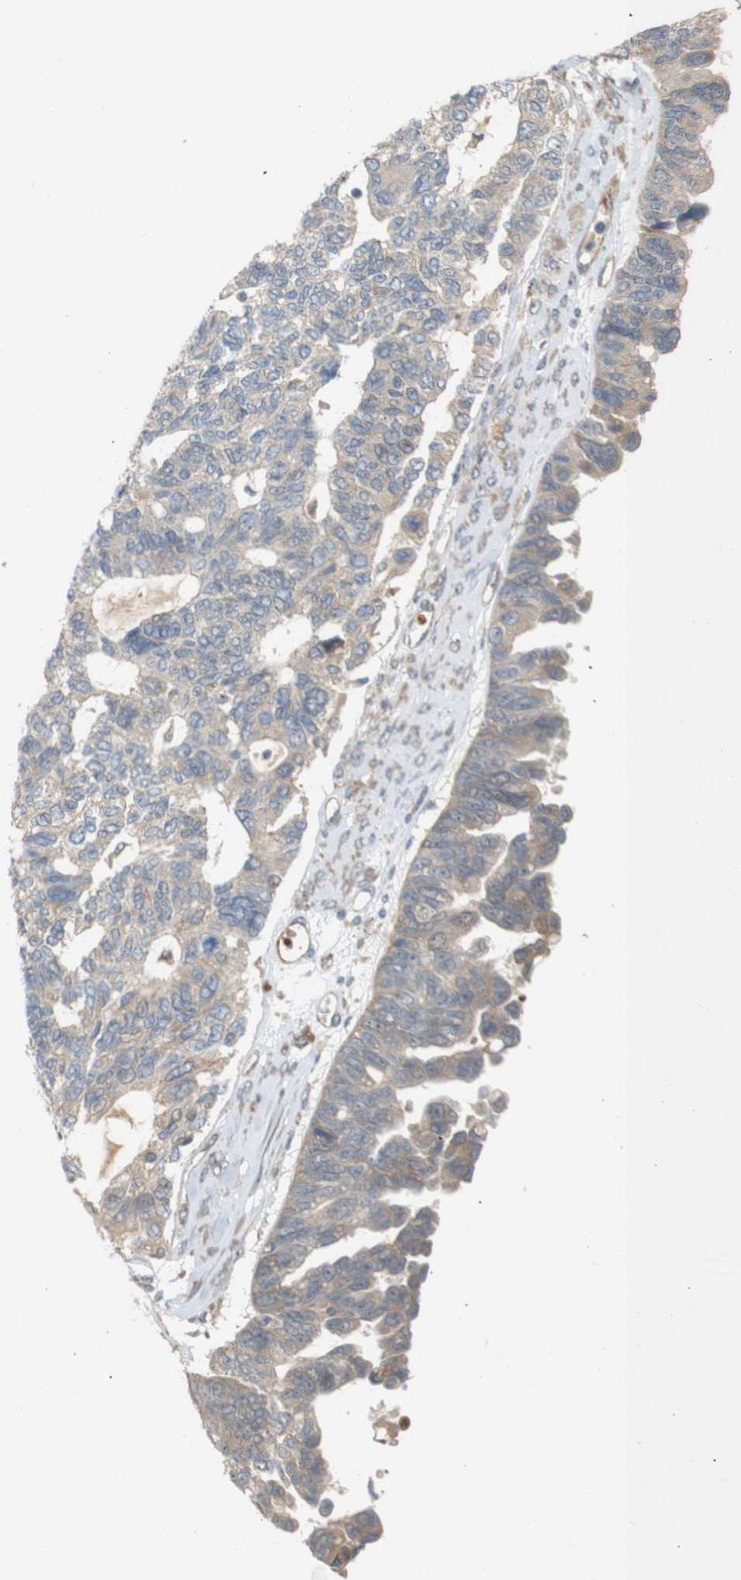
{"staining": {"intensity": "weak", "quantity": ">75%", "location": "cytoplasmic/membranous"}, "tissue": "ovarian cancer", "cell_type": "Tumor cells", "image_type": "cancer", "snomed": [{"axis": "morphology", "description": "Cystadenocarcinoma, serous, NOS"}, {"axis": "topography", "description": "Ovary"}], "caption": "Approximately >75% of tumor cells in human serous cystadenocarcinoma (ovarian) show weak cytoplasmic/membranous protein staining as visualized by brown immunohistochemical staining.", "gene": "RPTOR", "patient": {"sex": "female", "age": 79}}